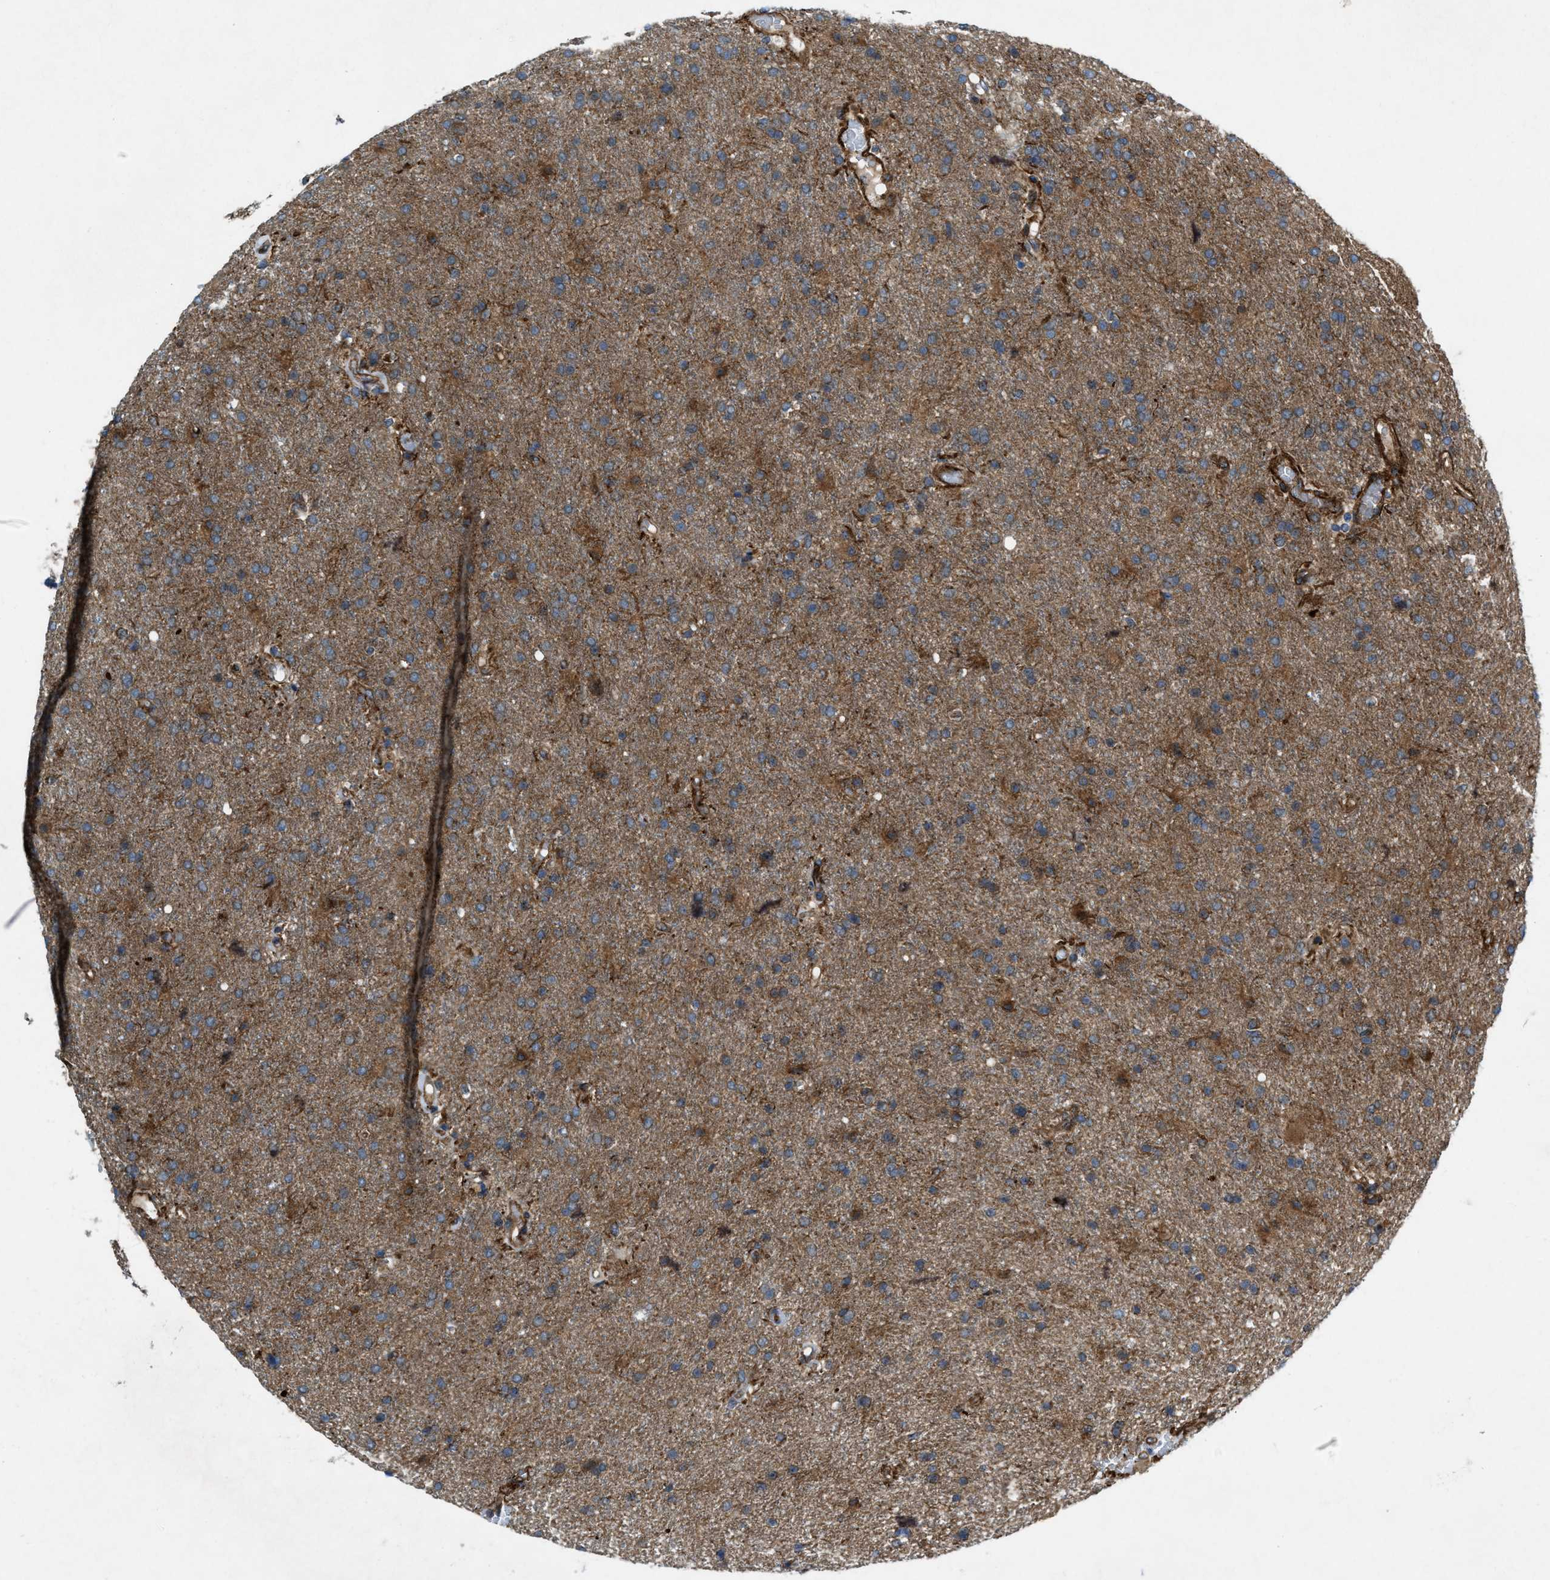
{"staining": {"intensity": "moderate", "quantity": ">75%", "location": "cytoplasmic/membranous"}, "tissue": "glioma", "cell_type": "Tumor cells", "image_type": "cancer", "snomed": [{"axis": "morphology", "description": "Glioma, malignant, High grade"}, {"axis": "topography", "description": "Brain"}], "caption": "Protein staining demonstrates moderate cytoplasmic/membranous staining in approximately >75% of tumor cells in glioma.", "gene": "URGCP", "patient": {"sex": "male", "age": 72}}